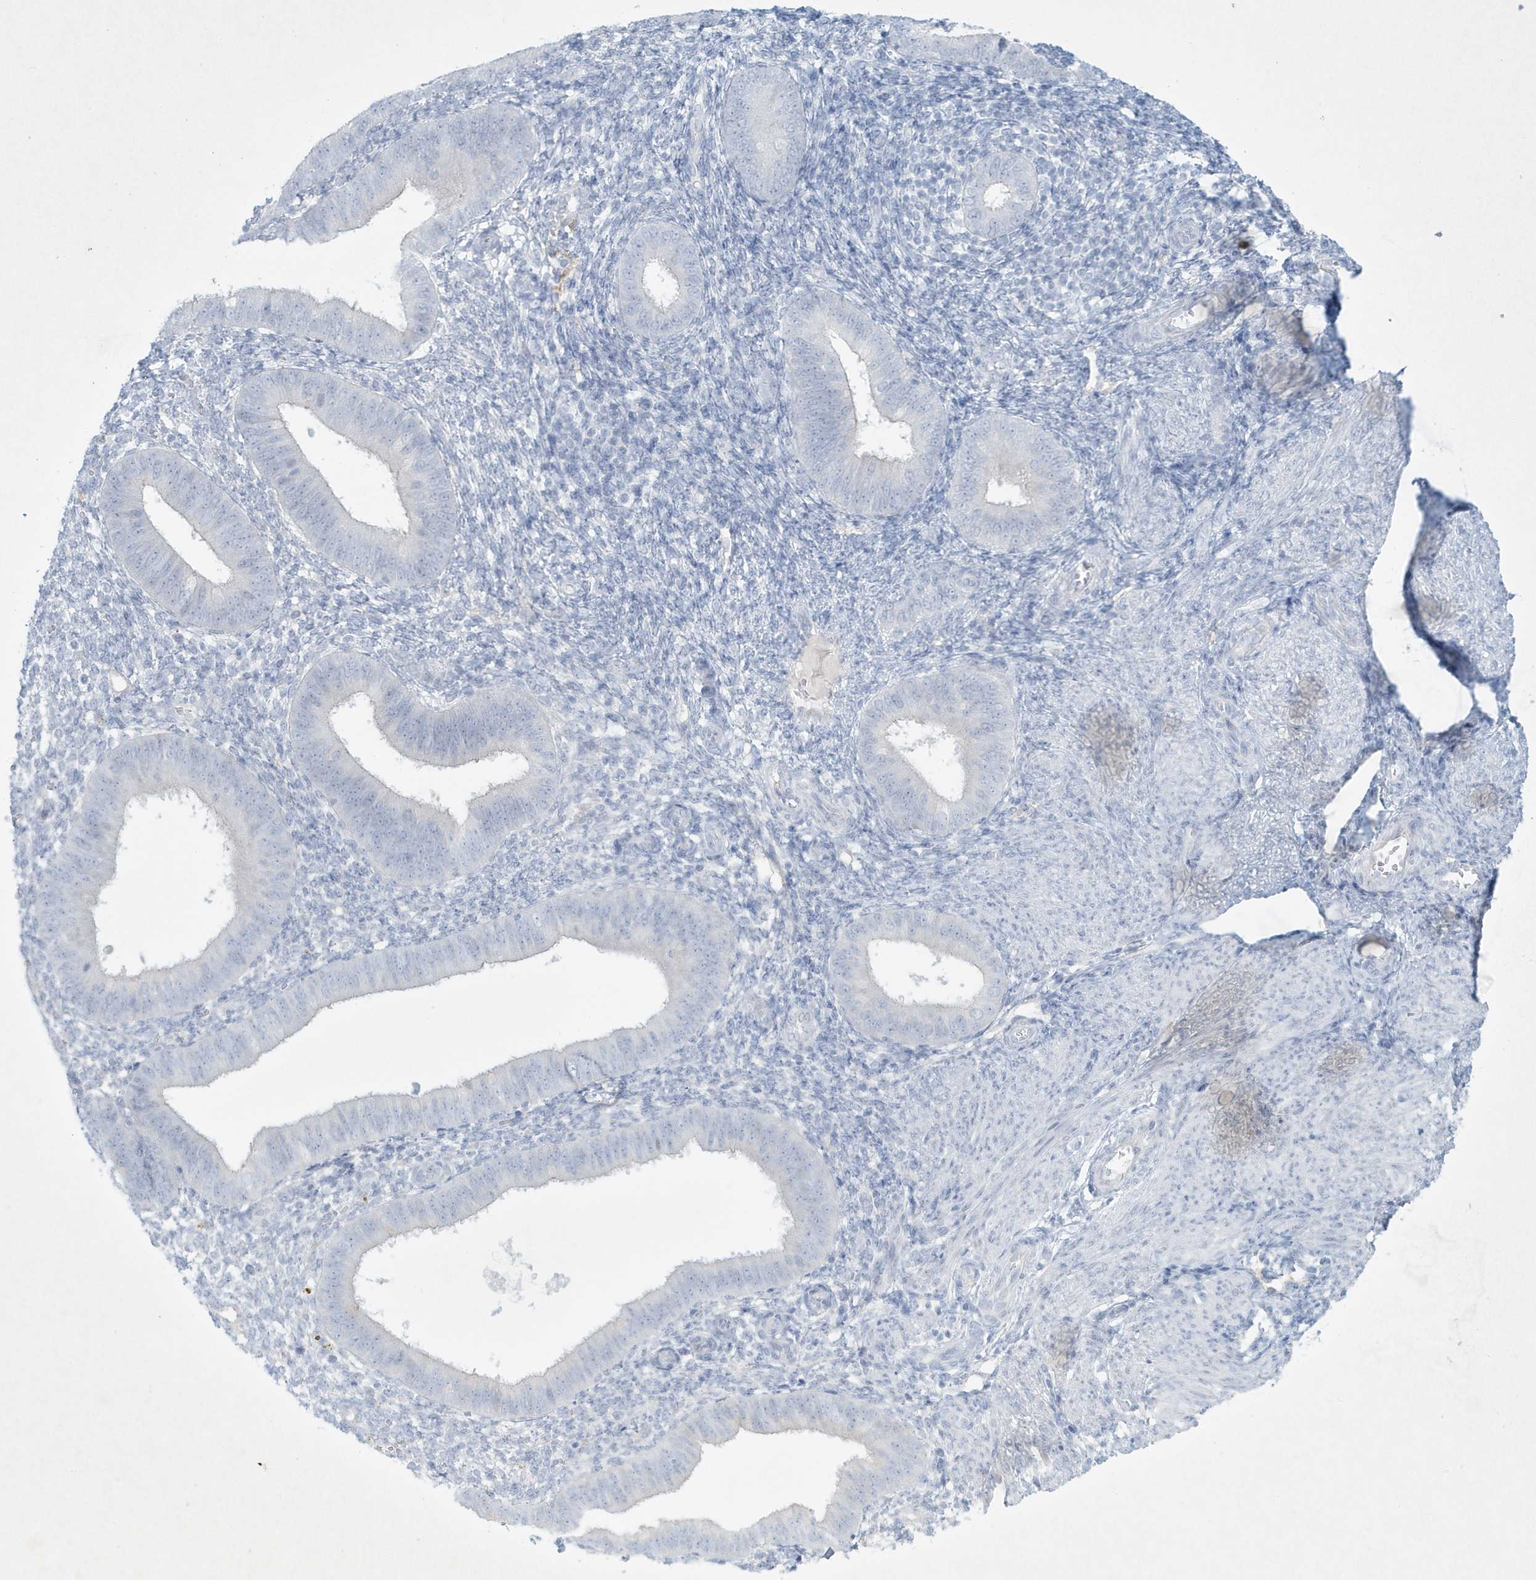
{"staining": {"intensity": "negative", "quantity": "none", "location": "none"}, "tissue": "endometrium", "cell_type": "Cells in endometrial stroma", "image_type": "normal", "snomed": [{"axis": "morphology", "description": "Normal tissue, NOS"}, {"axis": "topography", "description": "Uterus"}, {"axis": "topography", "description": "Endometrium"}], "caption": "Immunohistochemistry (IHC) of normal human endometrium demonstrates no expression in cells in endometrial stroma. The staining was performed using DAB (3,3'-diaminobenzidine) to visualize the protein expression in brown, while the nuclei were stained in blue with hematoxylin (Magnification: 20x).", "gene": "CCDC24", "patient": {"sex": "female", "age": 48}}